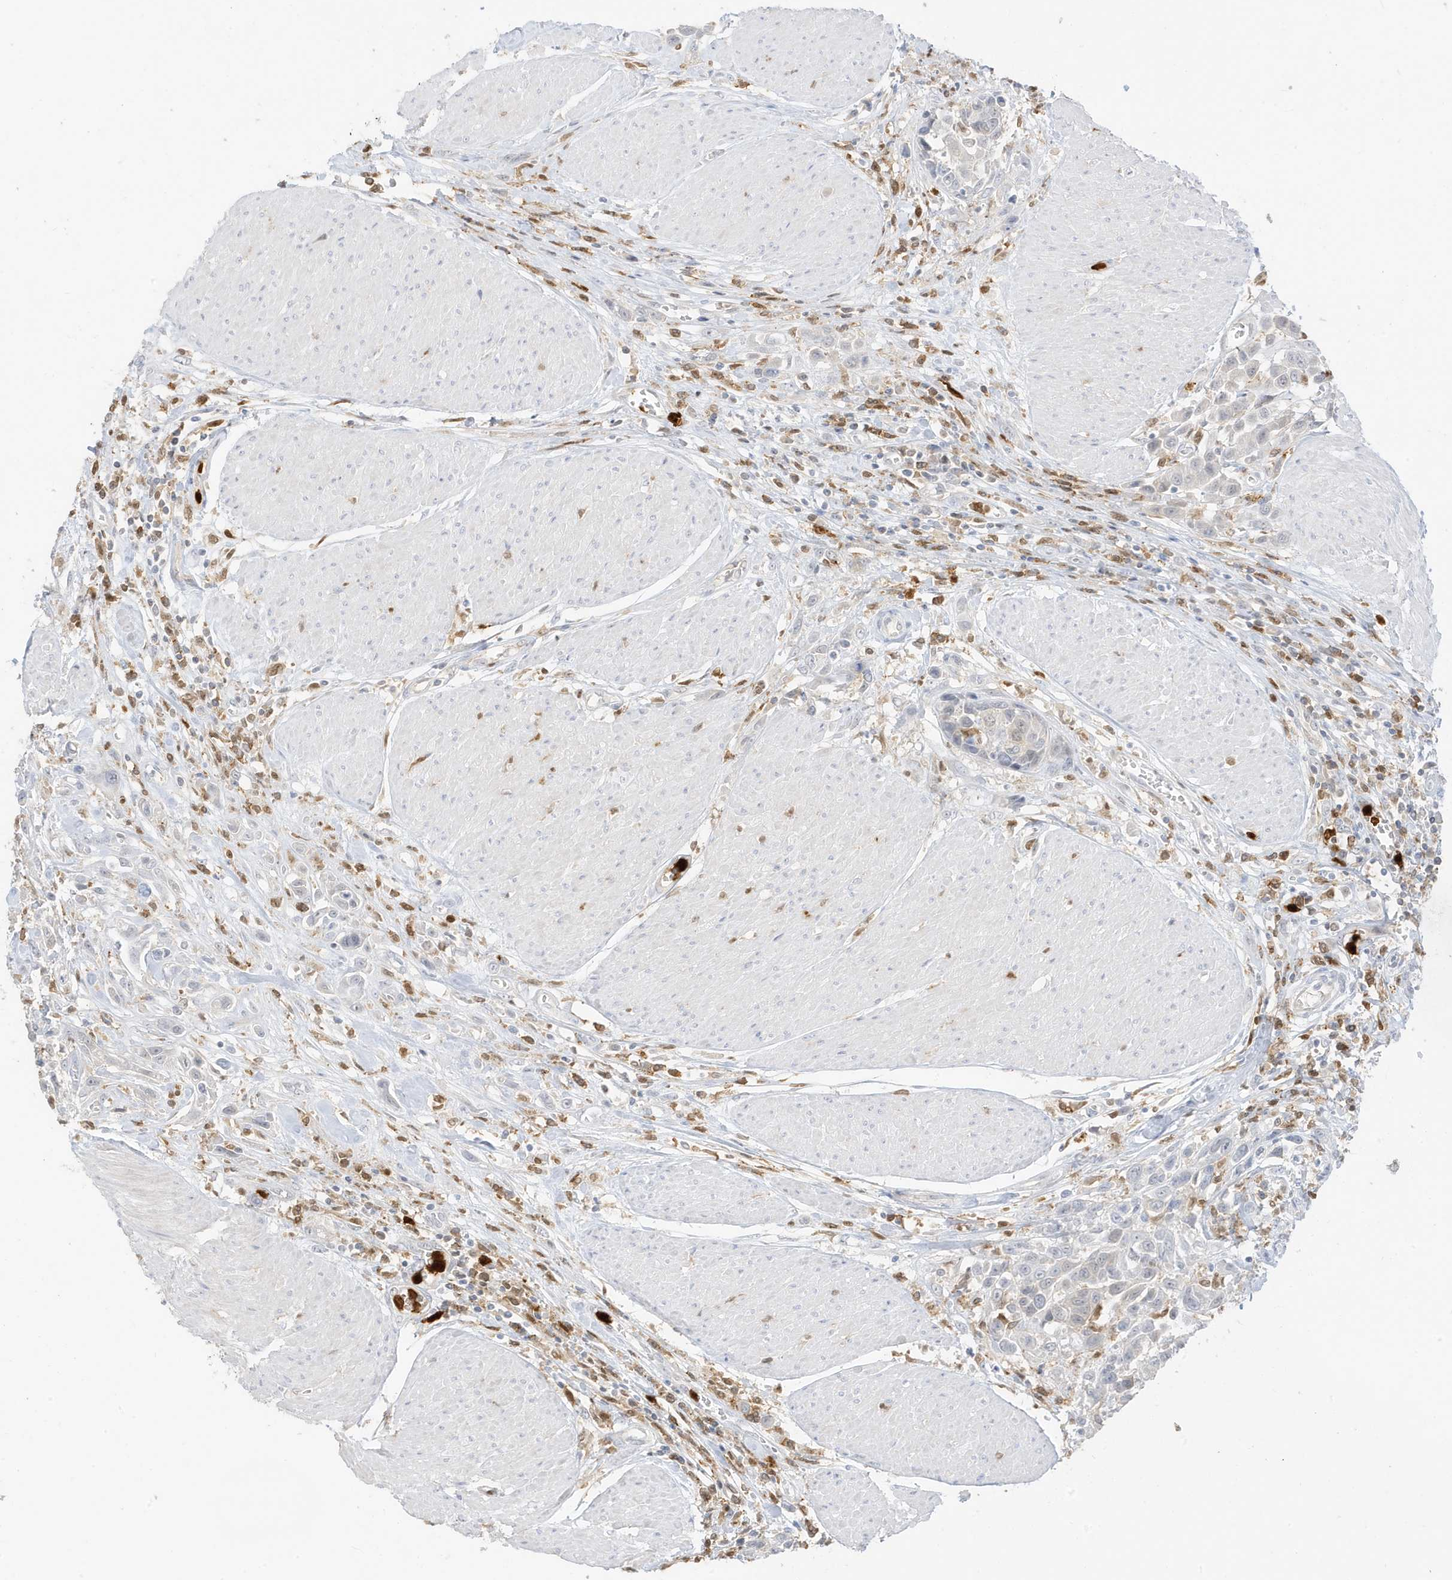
{"staining": {"intensity": "negative", "quantity": "none", "location": "none"}, "tissue": "urothelial cancer", "cell_type": "Tumor cells", "image_type": "cancer", "snomed": [{"axis": "morphology", "description": "Urothelial carcinoma, High grade"}, {"axis": "topography", "description": "Urinary bladder"}], "caption": "This is an immunohistochemistry (IHC) image of urothelial cancer. There is no staining in tumor cells.", "gene": "GCA", "patient": {"sex": "male", "age": 50}}